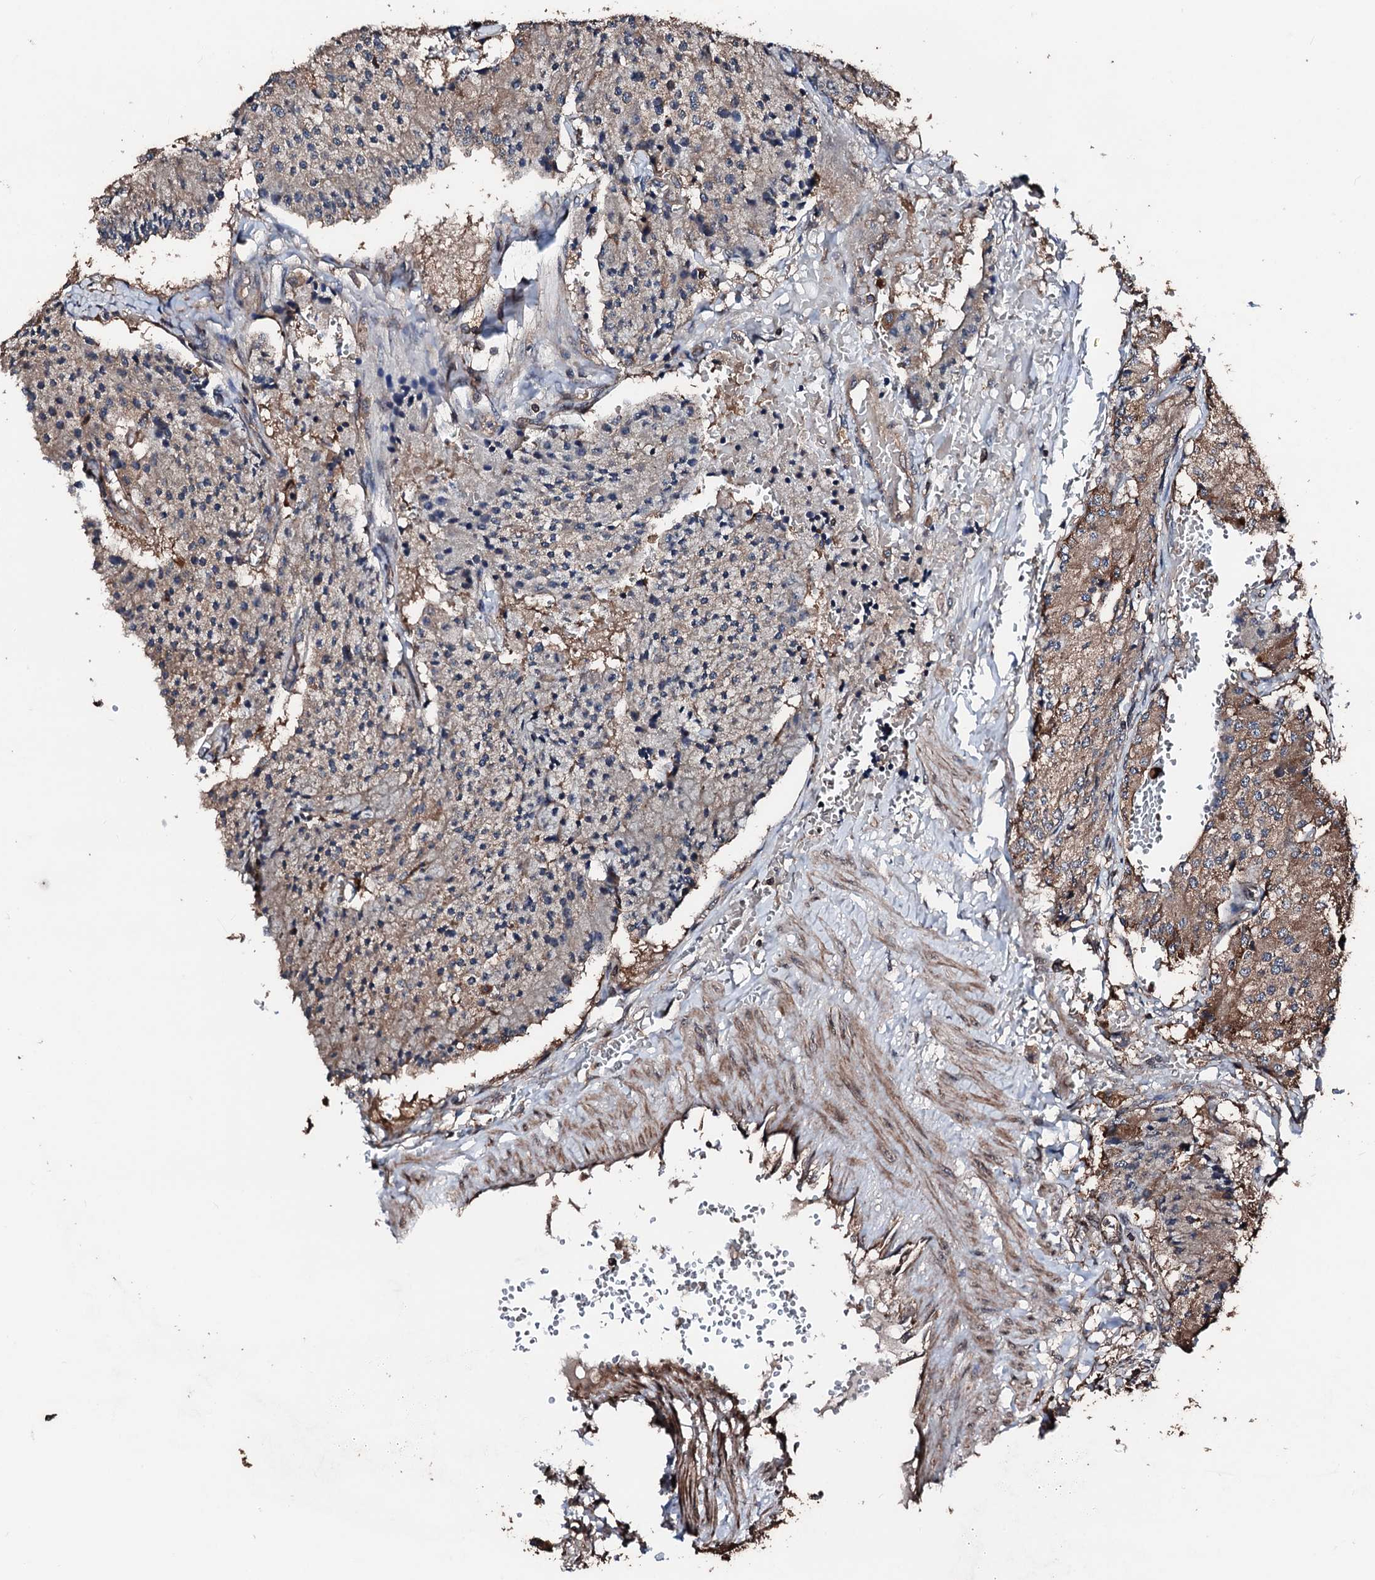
{"staining": {"intensity": "moderate", "quantity": "25%-75%", "location": "cytoplasmic/membranous"}, "tissue": "carcinoid", "cell_type": "Tumor cells", "image_type": "cancer", "snomed": [{"axis": "morphology", "description": "Carcinoid, malignant, NOS"}, {"axis": "topography", "description": "Colon"}], "caption": "Immunohistochemical staining of carcinoid reveals medium levels of moderate cytoplasmic/membranous protein expression in about 25%-75% of tumor cells. The staining was performed using DAB (3,3'-diaminobenzidine) to visualize the protein expression in brown, while the nuclei were stained in blue with hematoxylin (Magnification: 20x).", "gene": "KIF18A", "patient": {"sex": "female", "age": 52}}